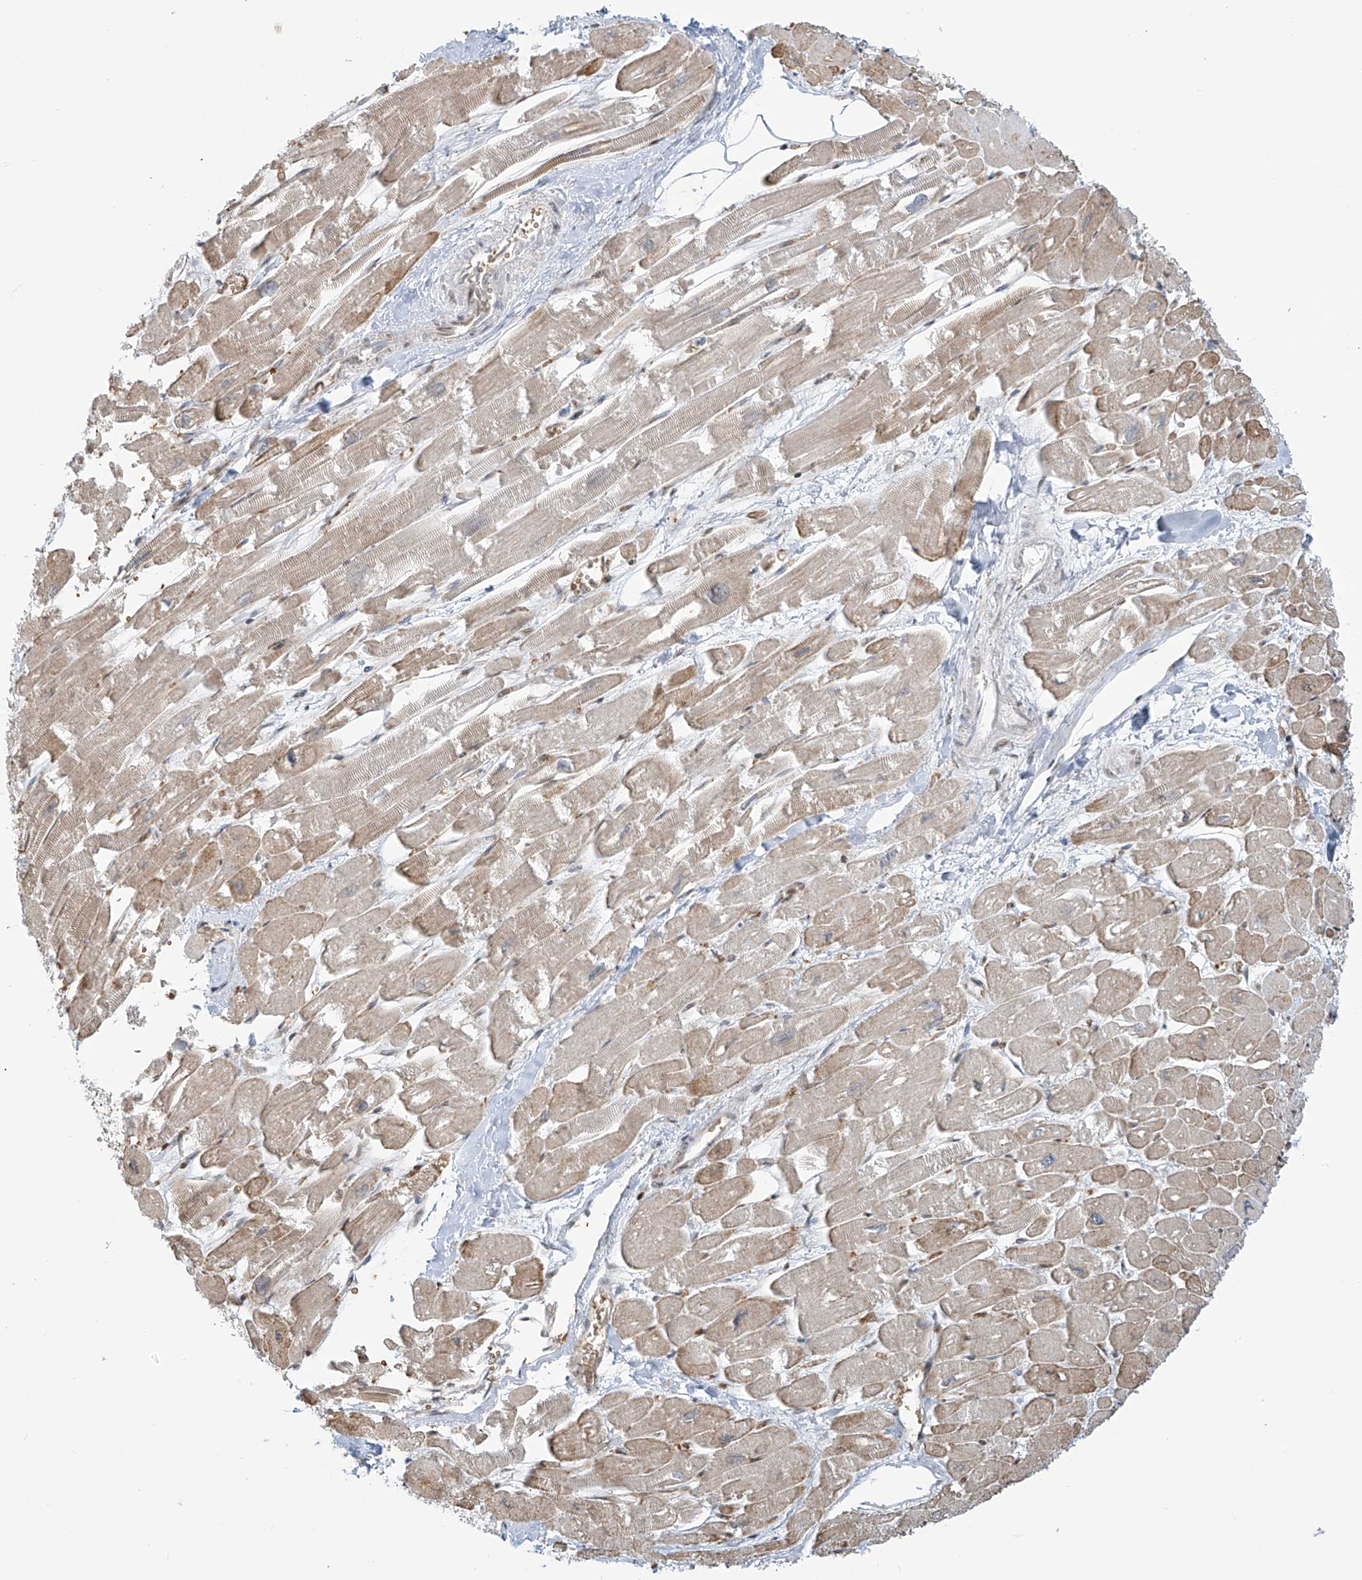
{"staining": {"intensity": "weak", "quantity": "25%-75%", "location": "cytoplasmic/membranous"}, "tissue": "heart muscle", "cell_type": "Cardiomyocytes", "image_type": "normal", "snomed": [{"axis": "morphology", "description": "Normal tissue, NOS"}, {"axis": "topography", "description": "Heart"}], "caption": "A high-resolution micrograph shows immunohistochemistry (IHC) staining of normal heart muscle, which shows weak cytoplasmic/membranous positivity in about 25%-75% of cardiomyocytes. Nuclei are stained in blue.", "gene": "VMP1", "patient": {"sex": "male", "age": 54}}